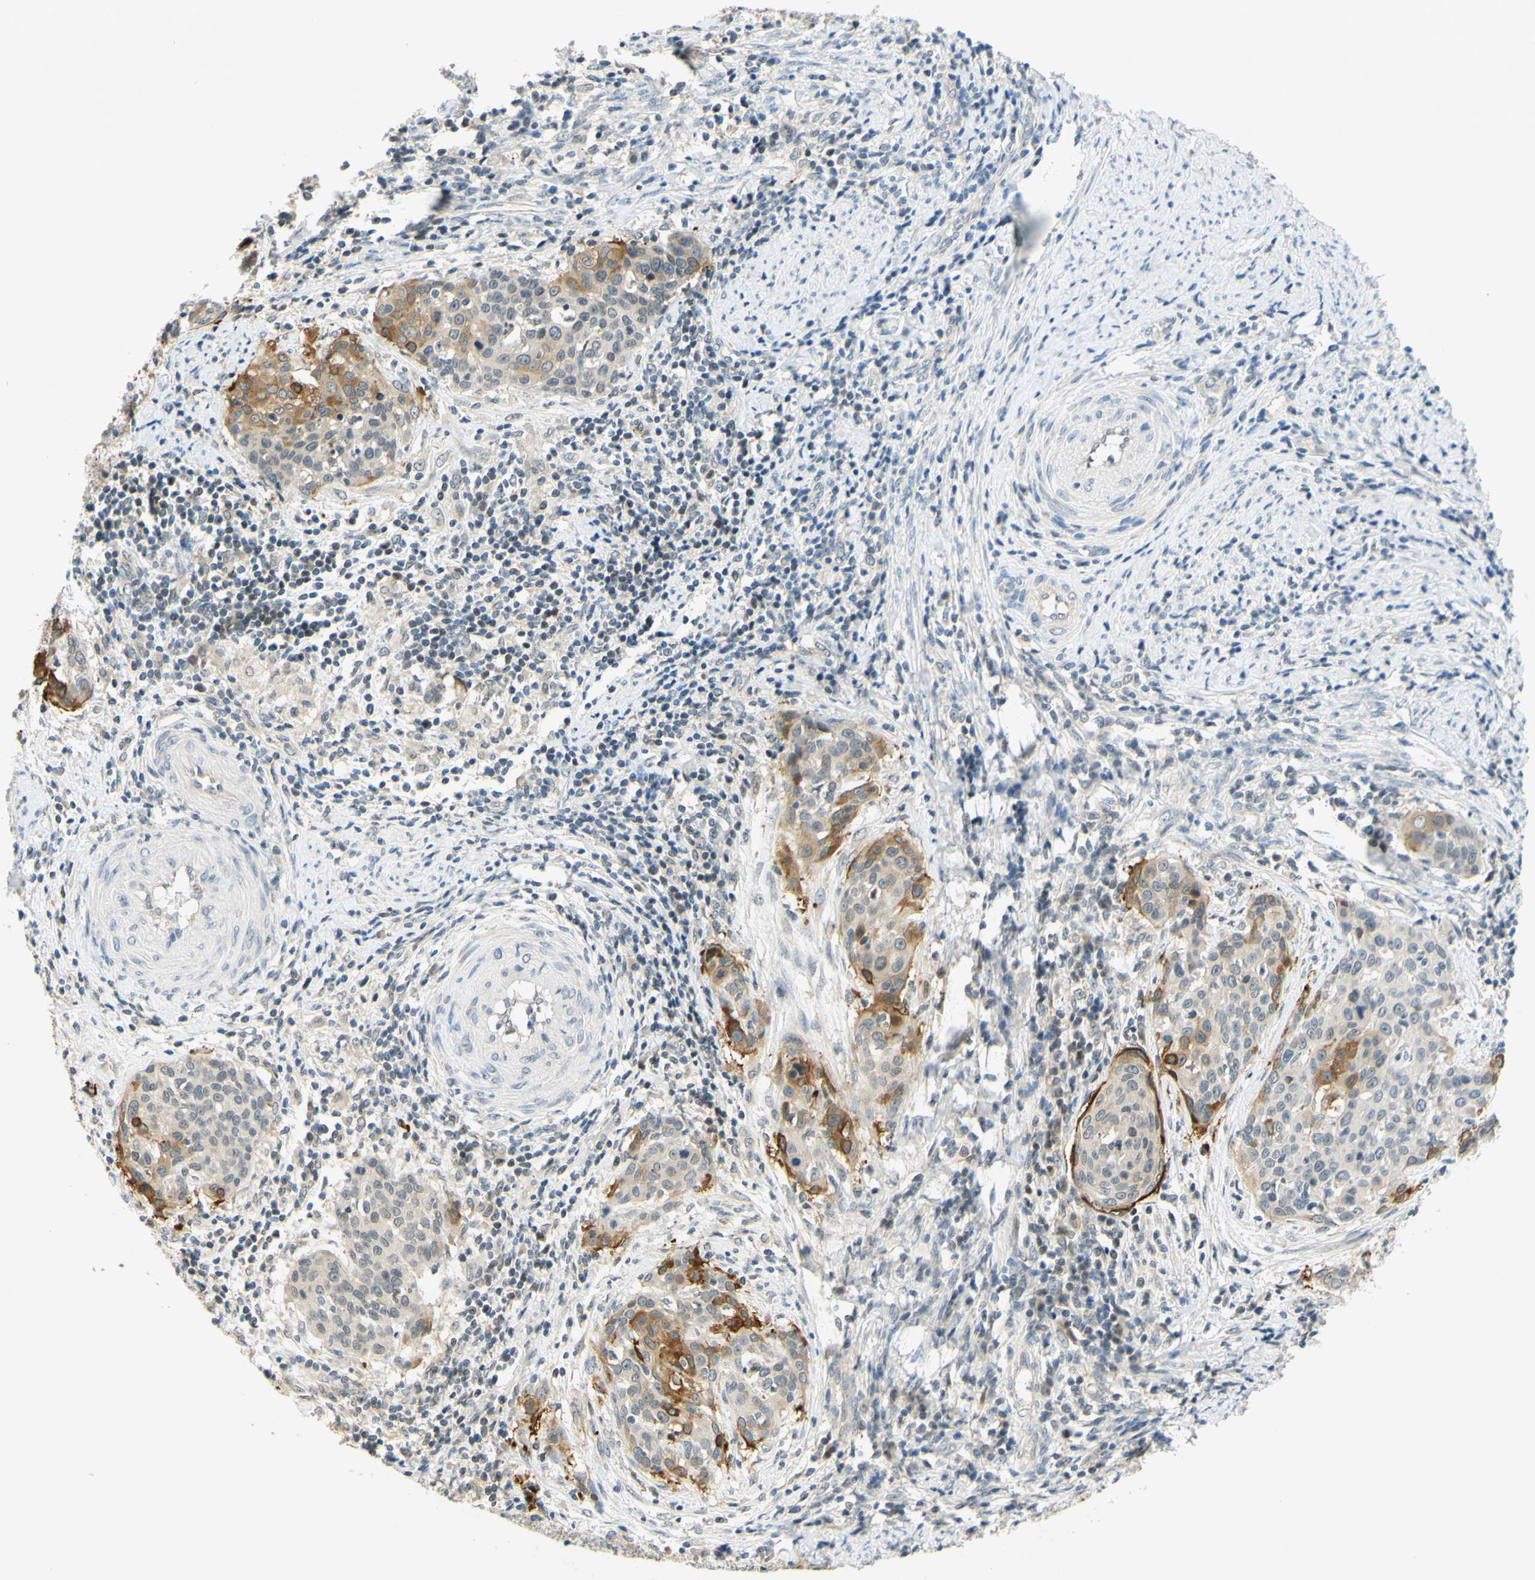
{"staining": {"intensity": "weak", "quantity": "25%-75%", "location": "cytoplasmic/membranous"}, "tissue": "cervical cancer", "cell_type": "Tumor cells", "image_type": "cancer", "snomed": [{"axis": "morphology", "description": "Squamous cell carcinoma, NOS"}, {"axis": "topography", "description": "Cervix"}], "caption": "Immunohistochemistry (IHC) of human cervical cancer reveals low levels of weak cytoplasmic/membranous staining in about 25%-75% of tumor cells.", "gene": "C2CD2L", "patient": {"sex": "female", "age": 38}}